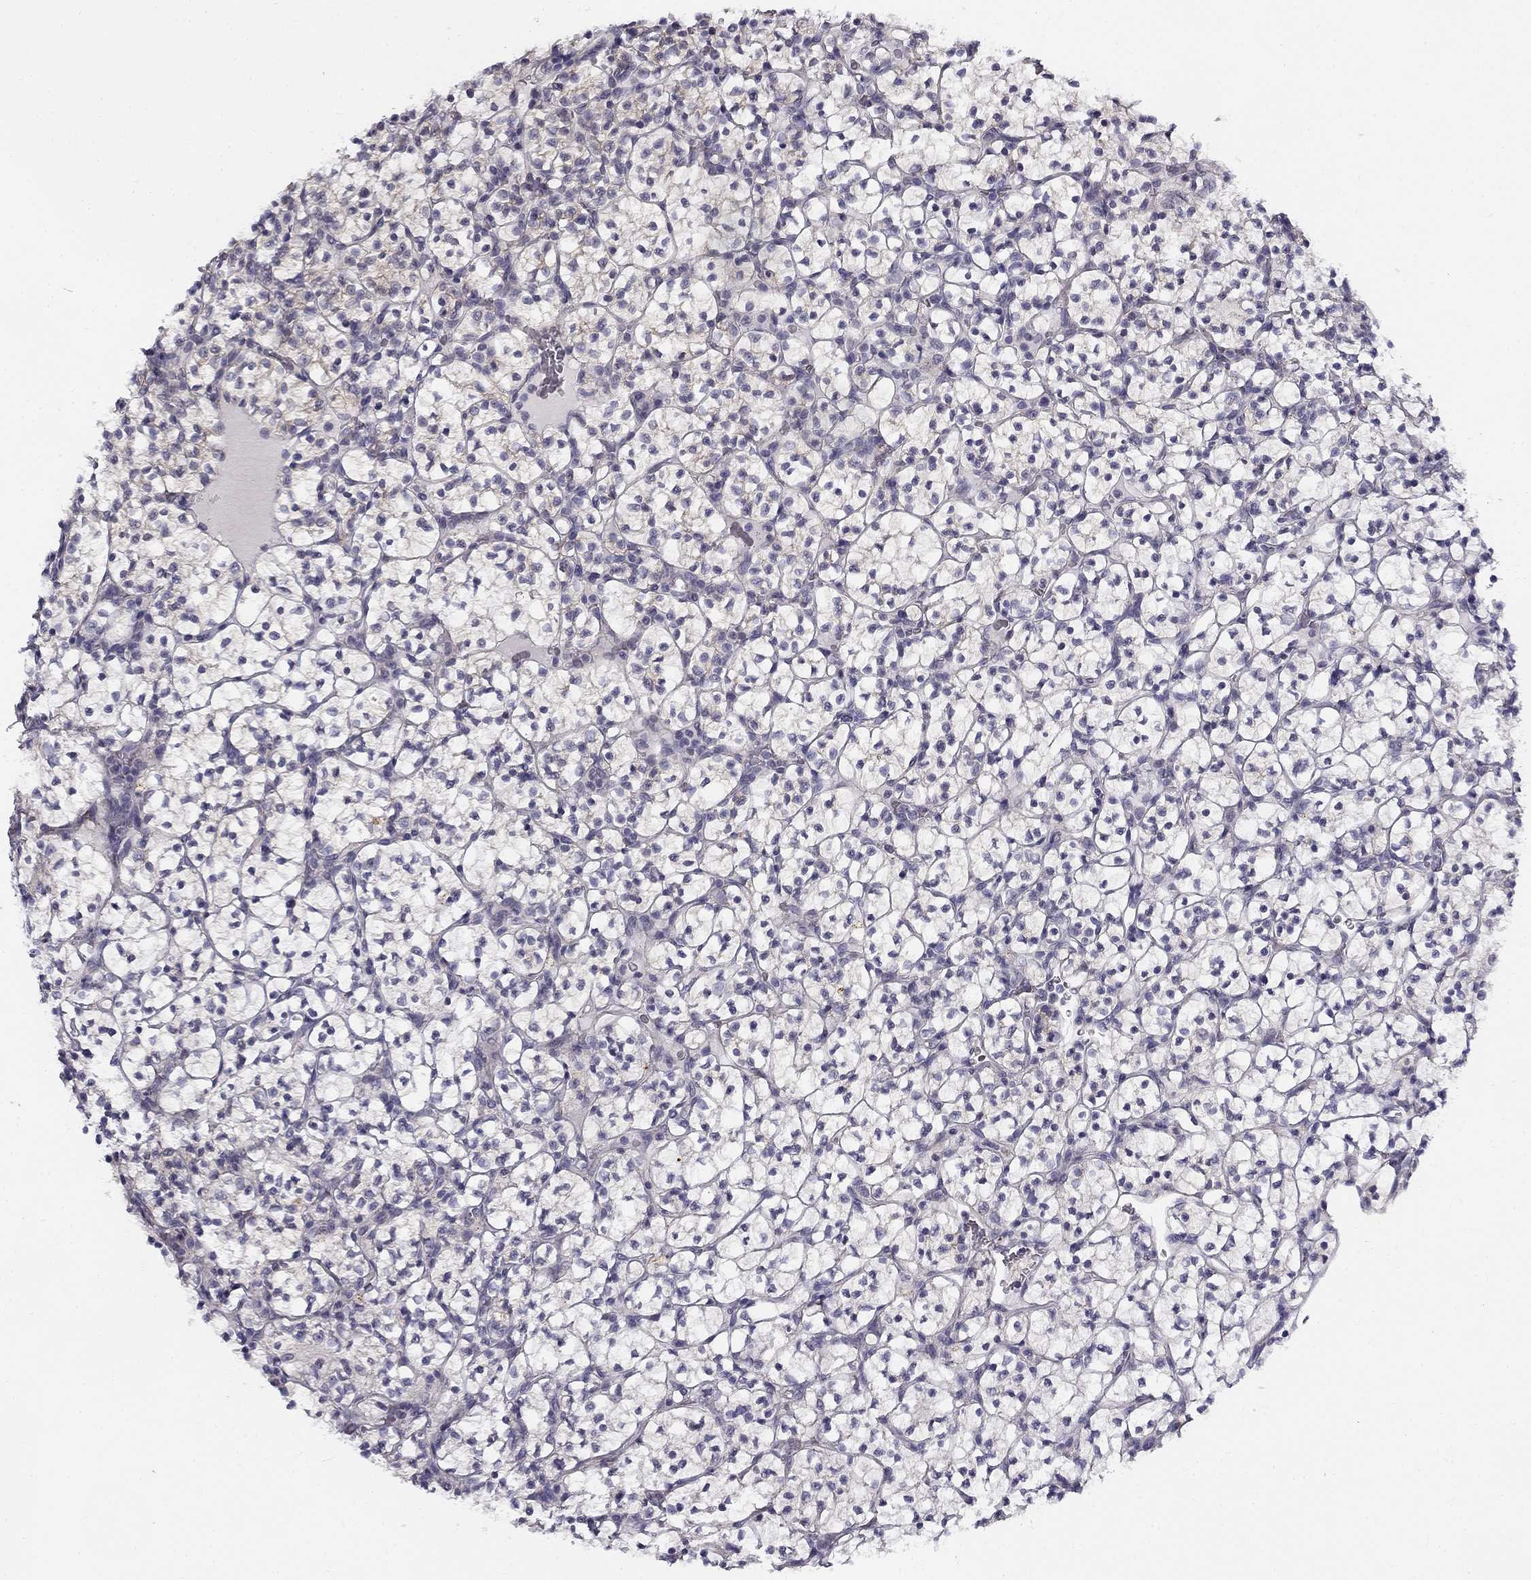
{"staining": {"intensity": "negative", "quantity": "none", "location": "none"}, "tissue": "renal cancer", "cell_type": "Tumor cells", "image_type": "cancer", "snomed": [{"axis": "morphology", "description": "Adenocarcinoma, NOS"}, {"axis": "topography", "description": "Kidney"}], "caption": "This is an immunohistochemistry (IHC) micrograph of renal adenocarcinoma. There is no staining in tumor cells.", "gene": "CNR1", "patient": {"sex": "female", "age": 89}}